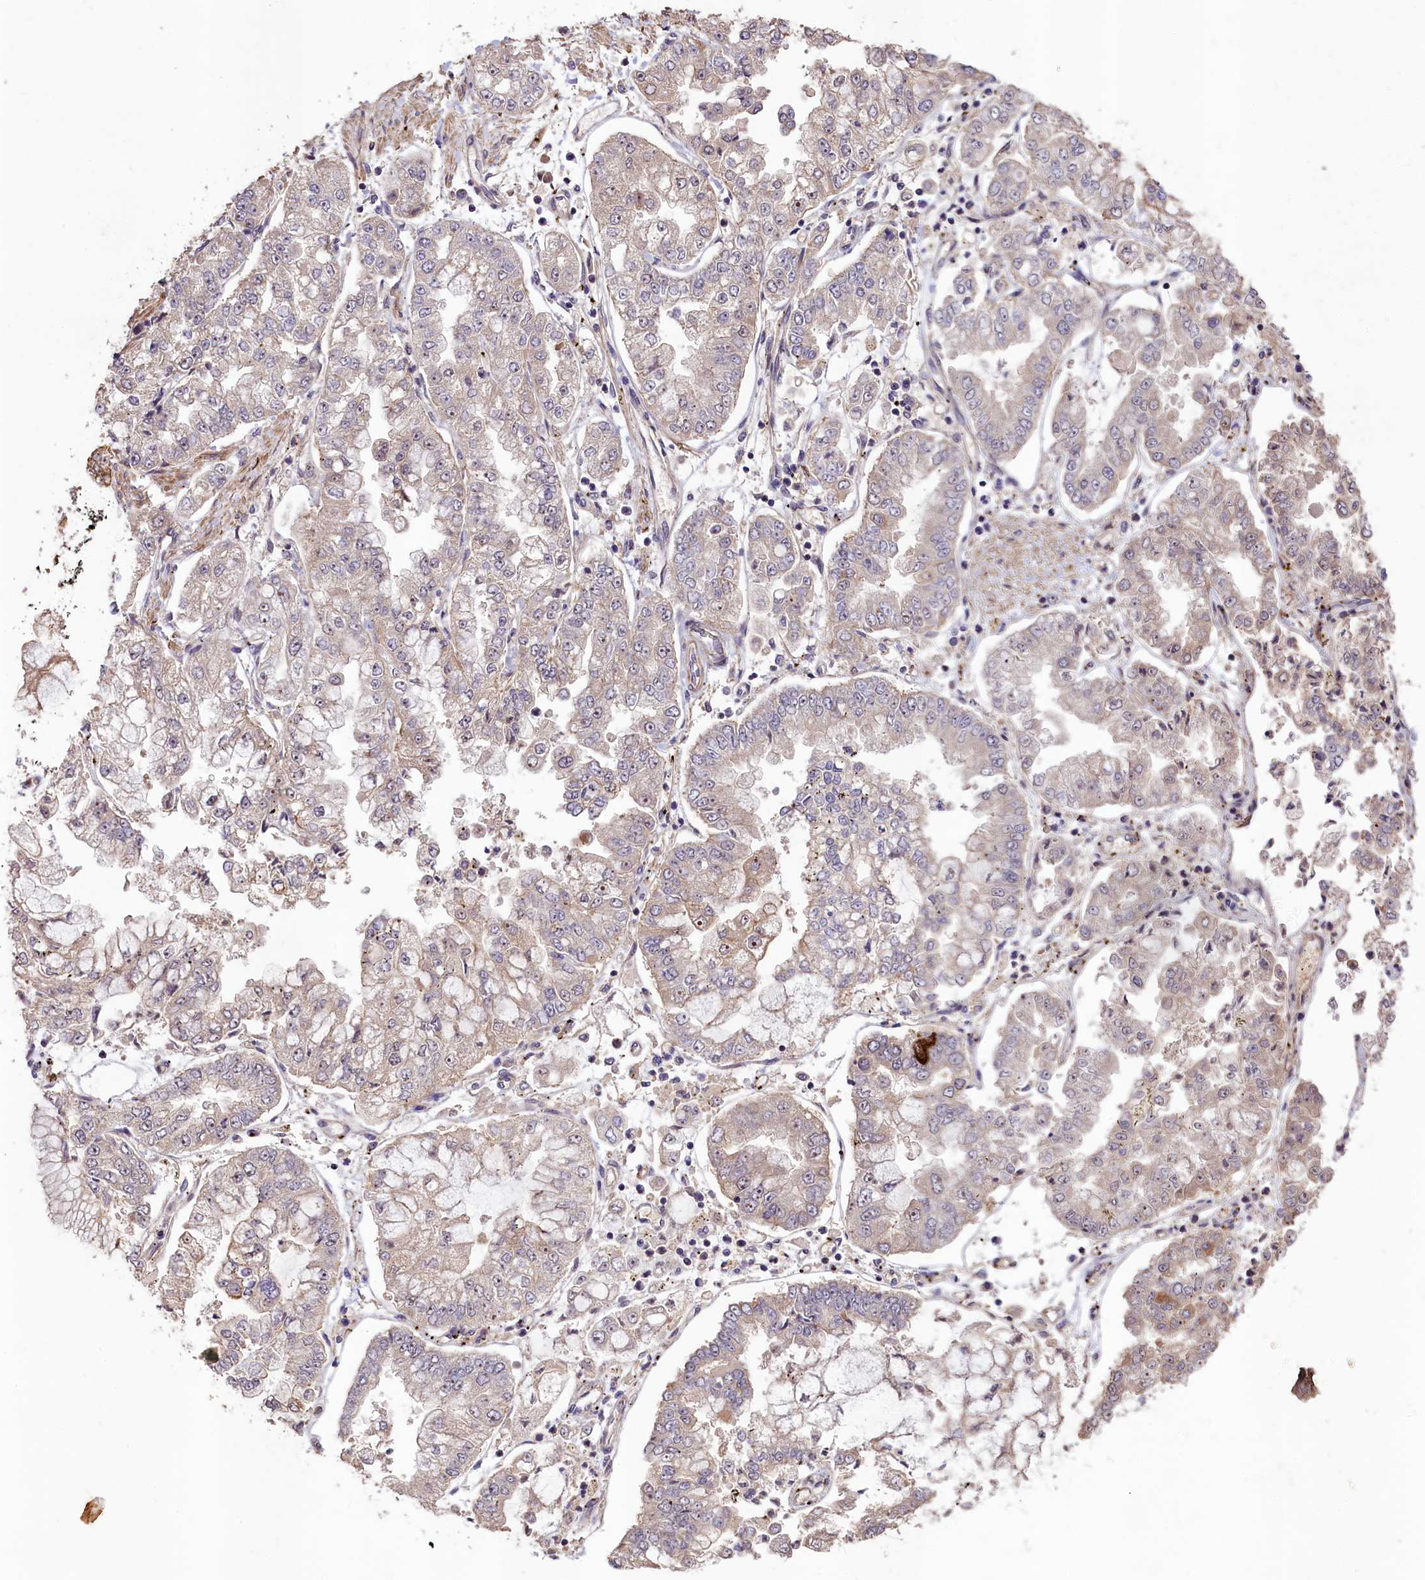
{"staining": {"intensity": "negative", "quantity": "none", "location": "none"}, "tissue": "stomach cancer", "cell_type": "Tumor cells", "image_type": "cancer", "snomed": [{"axis": "morphology", "description": "Adenocarcinoma, NOS"}, {"axis": "topography", "description": "Stomach"}], "caption": "Tumor cells are negative for protein expression in human adenocarcinoma (stomach).", "gene": "DNAJB9", "patient": {"sex": "male", "age": 76}}